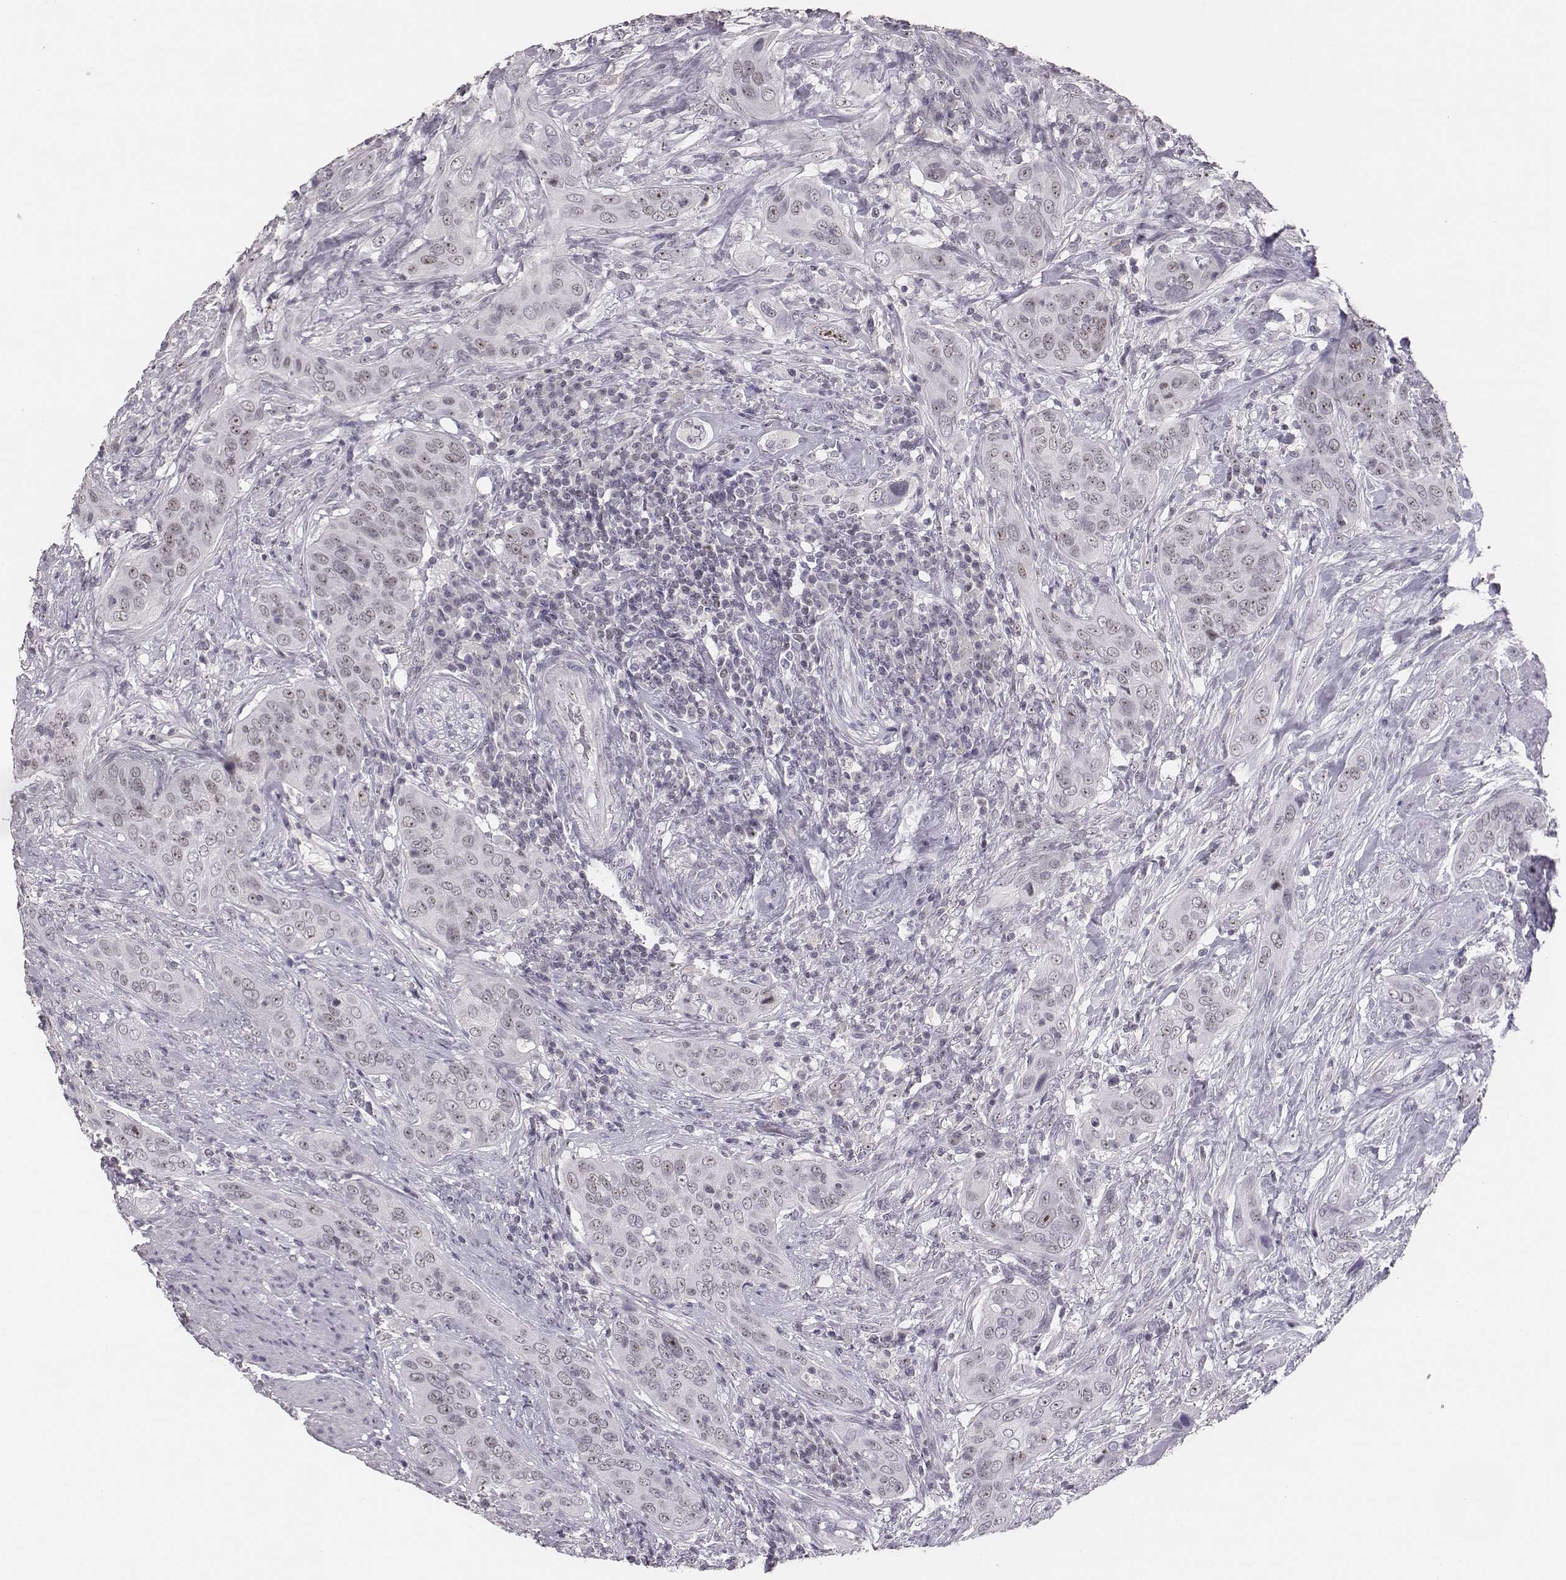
{"staining": {"intensity": "negative", "quantity": "none", "location": "none"}, "tissue": "urothelial cancer", "cell_type": "Tumor cells", "image_type": "cancer", "snomed": [{"axis": "morphology", "description": "Urothelial carcinoma, High grade"}, {"axis": "topography", "description": "Urinary bladder"}], "caption": "This micrograph is of urothelial cancer stained with immunohistochemistry to label a protein in brown with the nuclei are counter-stained blue. There is no expression in tumor cells.", "gene": "NIFK", "patient": {"sex": "male", "age": 82}}